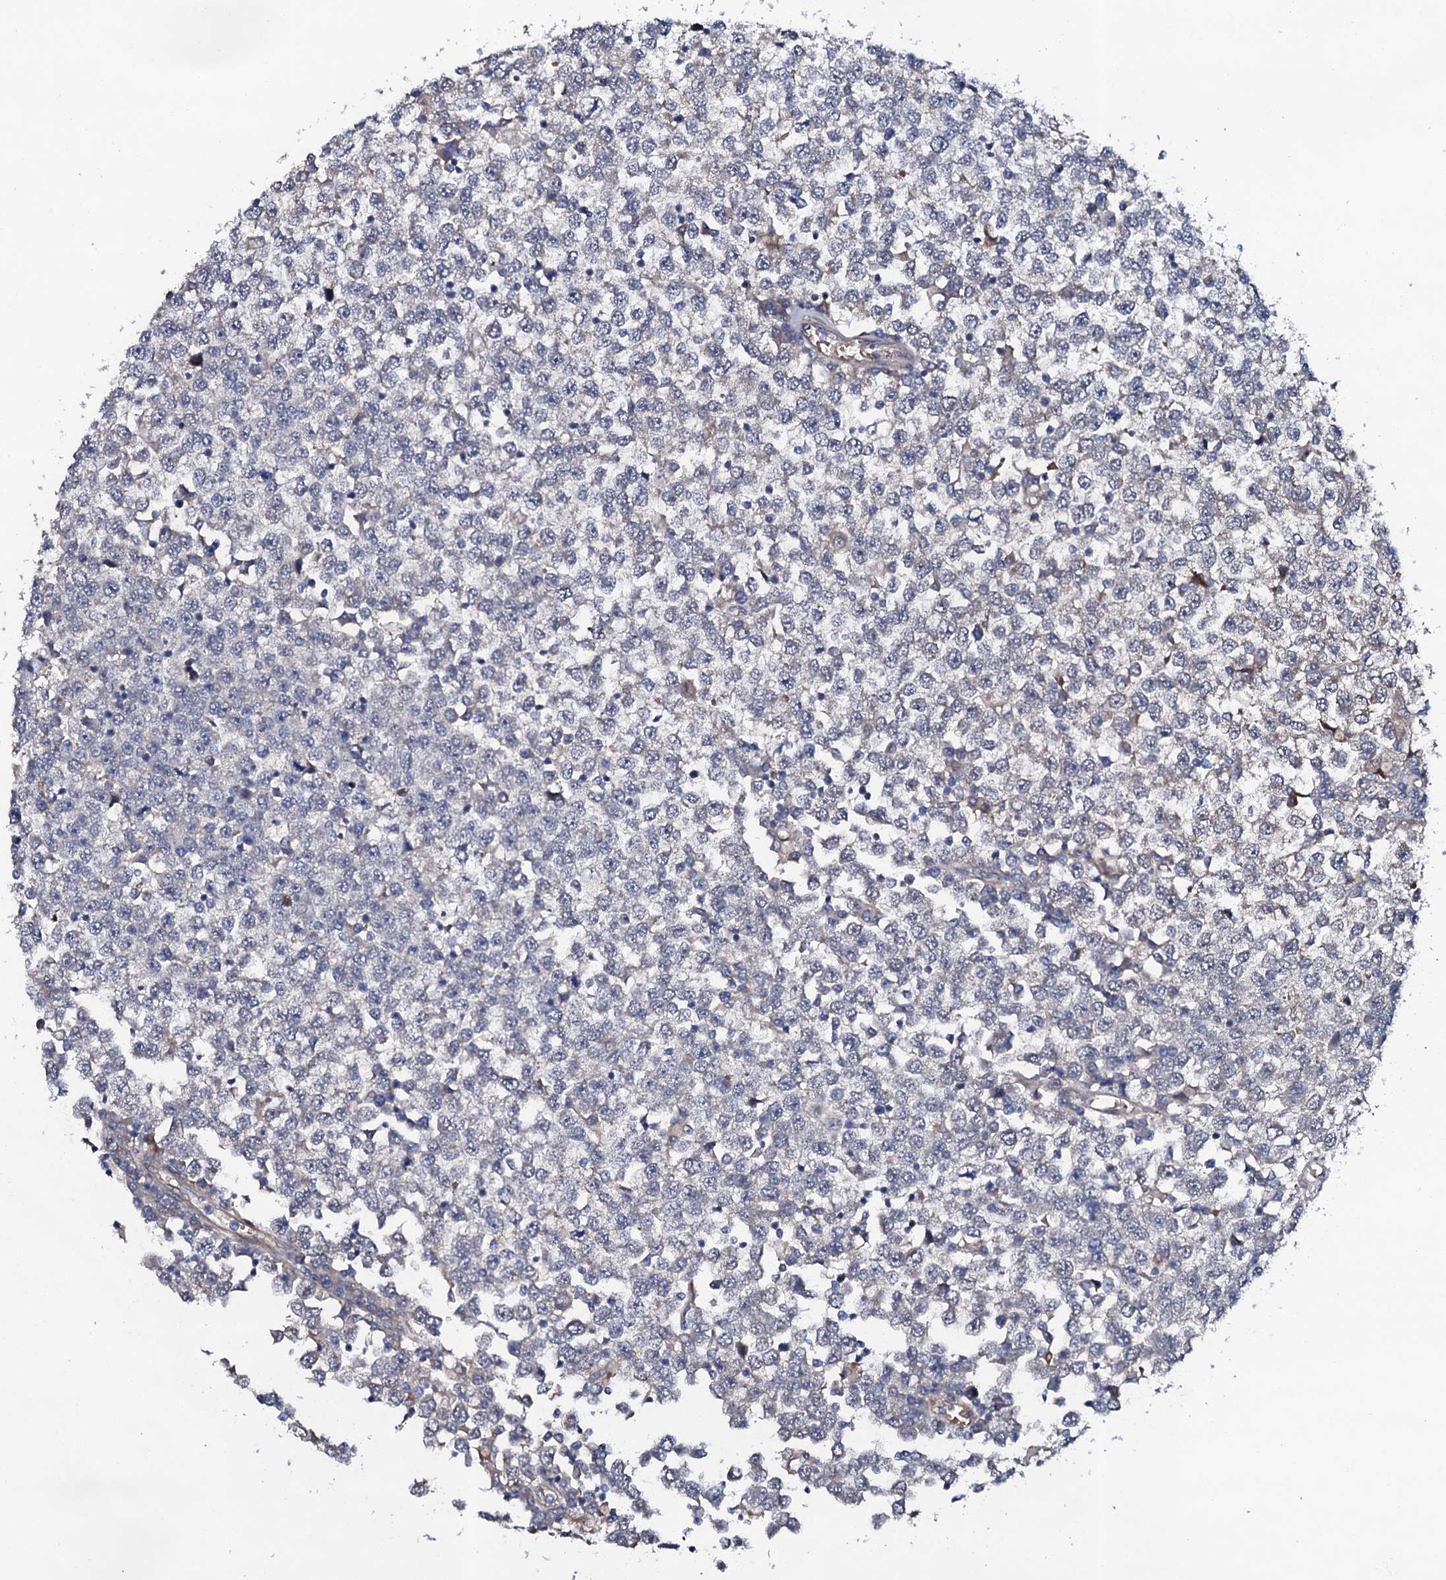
{"staining": {"intensity": "weak", "quantity": "<25%", "location": "cytoplasmic/membranous"}, "tissue": "testis cancer", "cell_type": "Tumor cells", "image_type": "cancer", "snomed": [{"axis": "morphology", "description": "Seminoma, NOS"}, {"axis": "topography", "description": "Testis"}], "caption": "This is an immunohistochemistry micrograph of human testis cancer (seminoma). There is no positivity in tumor cells.", "gene": "CIAO2A", "patient": {"sex": "male", "age": 65}}